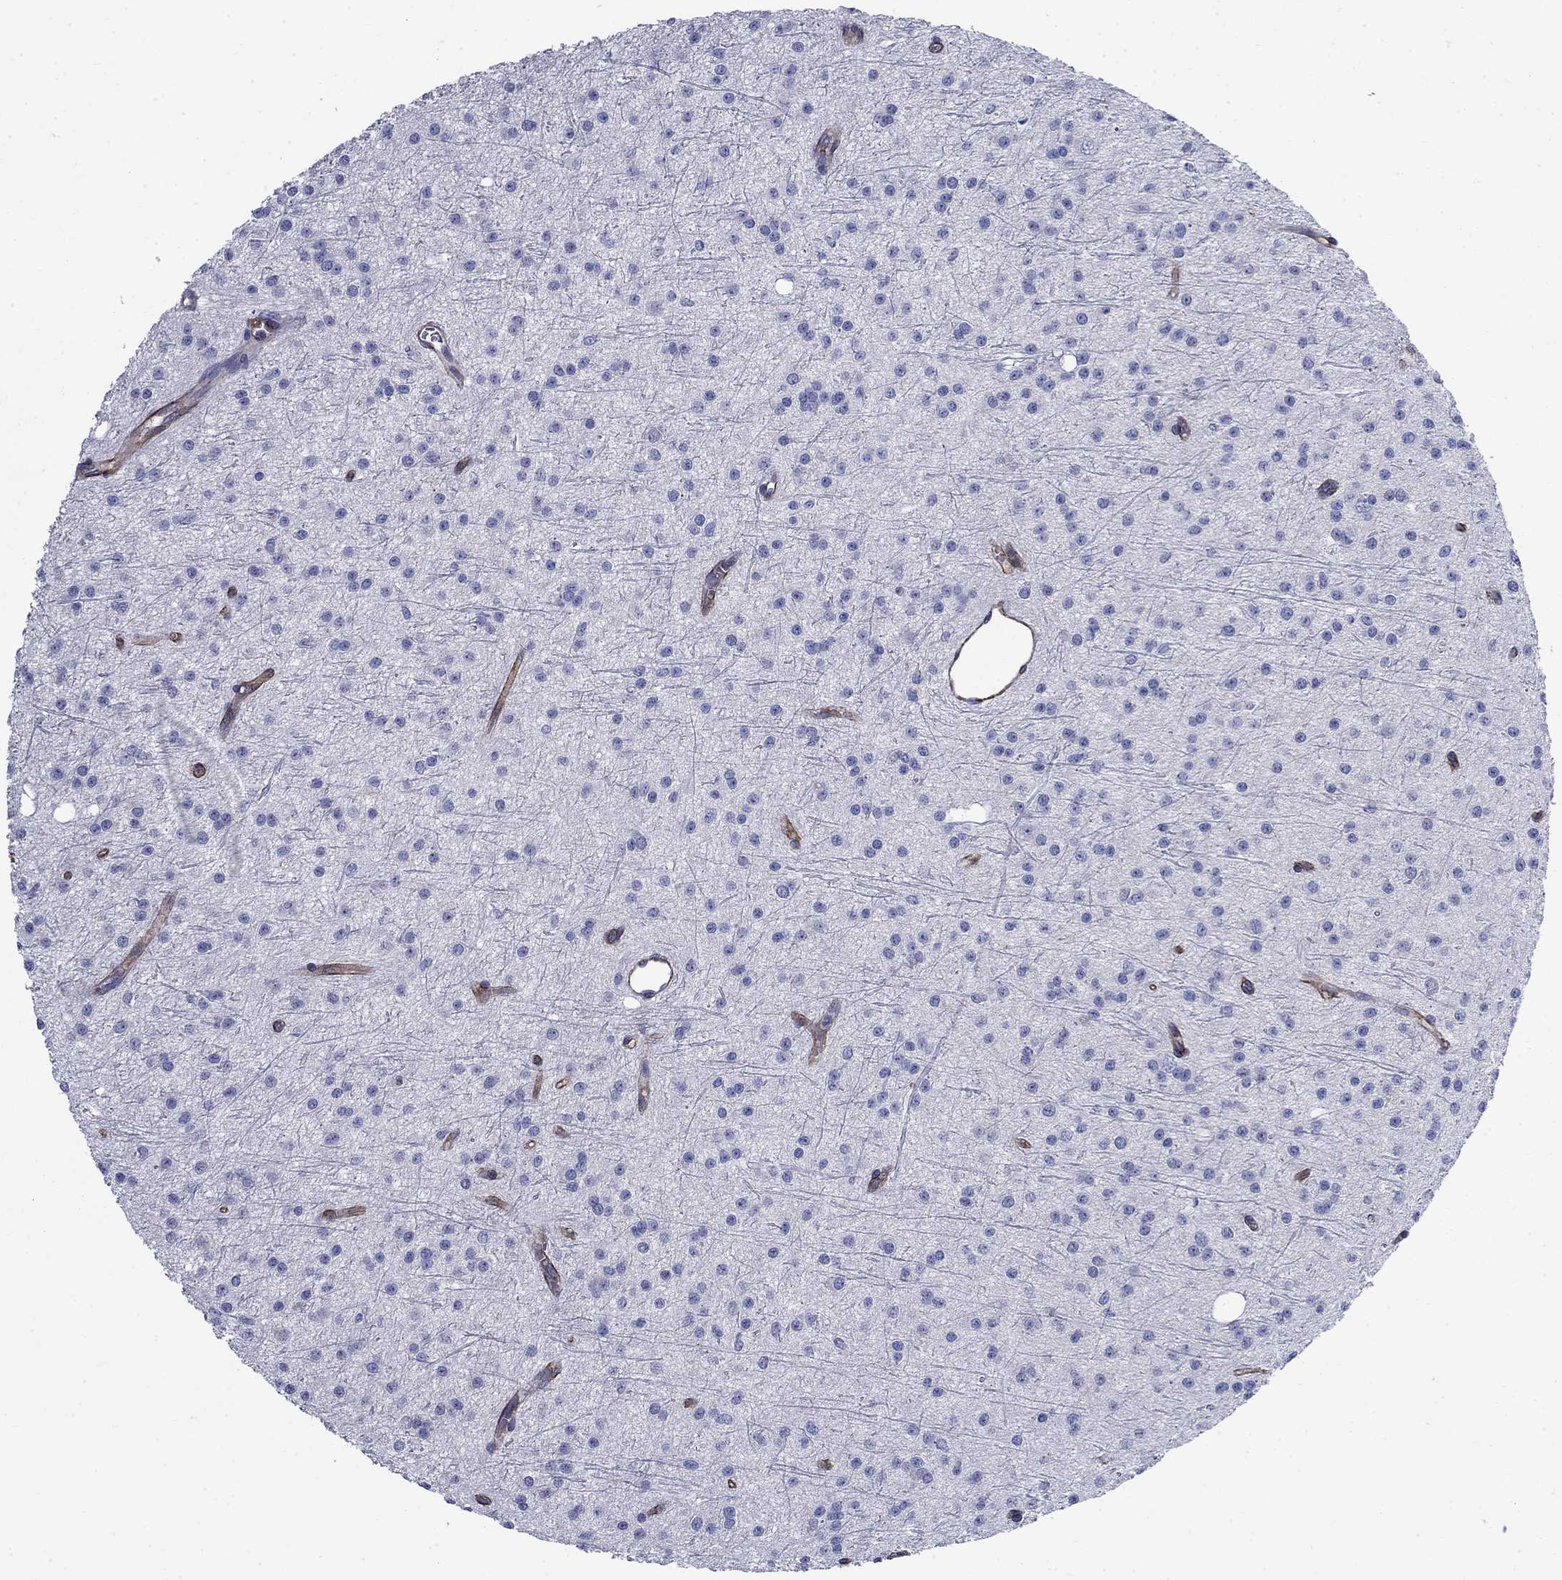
{"staining": {"intensity": "negative", "quantity": "none", "location": "none"}, "tissue": "glioma", "cell_type": "Tumor cells", "image_type": "cancer", "snomed": [{"axis": "morphology", "description": "Glioma, malignant, Low grade"}, {"axis": "topography", "description": "Brain"}], "caption": "A high-resolution micrograph shows IHC staining of glioma, which reveals no significant expression in tumor cells.", "gene": "VTN", "patient": {"sex": "male", "age": 27}}